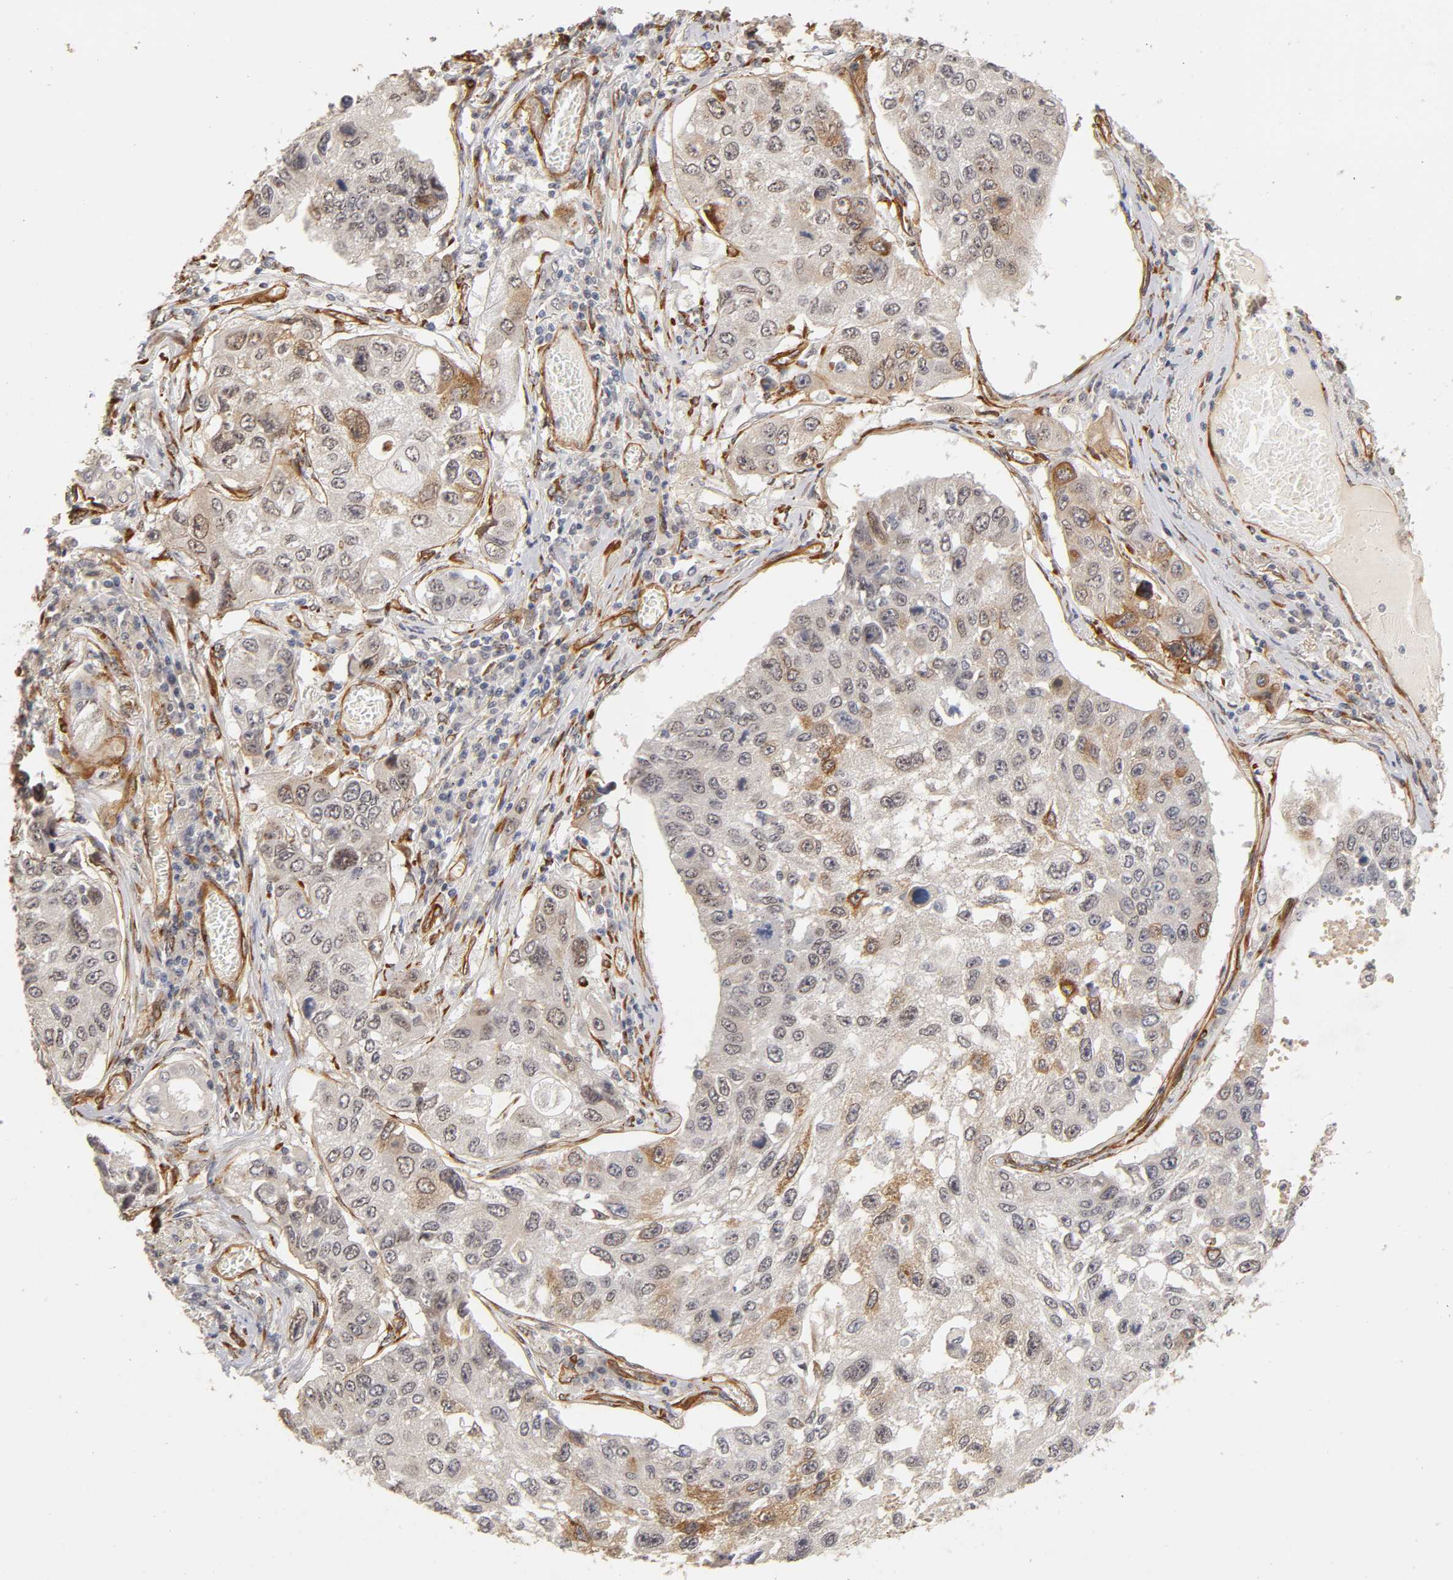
{"staining": {"intensity": "weak", "quantity": "<25%", "location": "cytoplasmic/membranous"}, "tissue": "lung cancer", "cell_type": "Tumor cells", "image_type": "cancer", "snomed": [{"axis": "morphology", "description": "Squamous cell carcinoma, NOS"}, {"axis": "topography", "description": "Lung"}], "caption": "The histopathology image displays no staining of tumor cells in lung squamous cell carcinoma.", "gene": "LAMB1", "patient": {"sex": "male", "age": 71}}